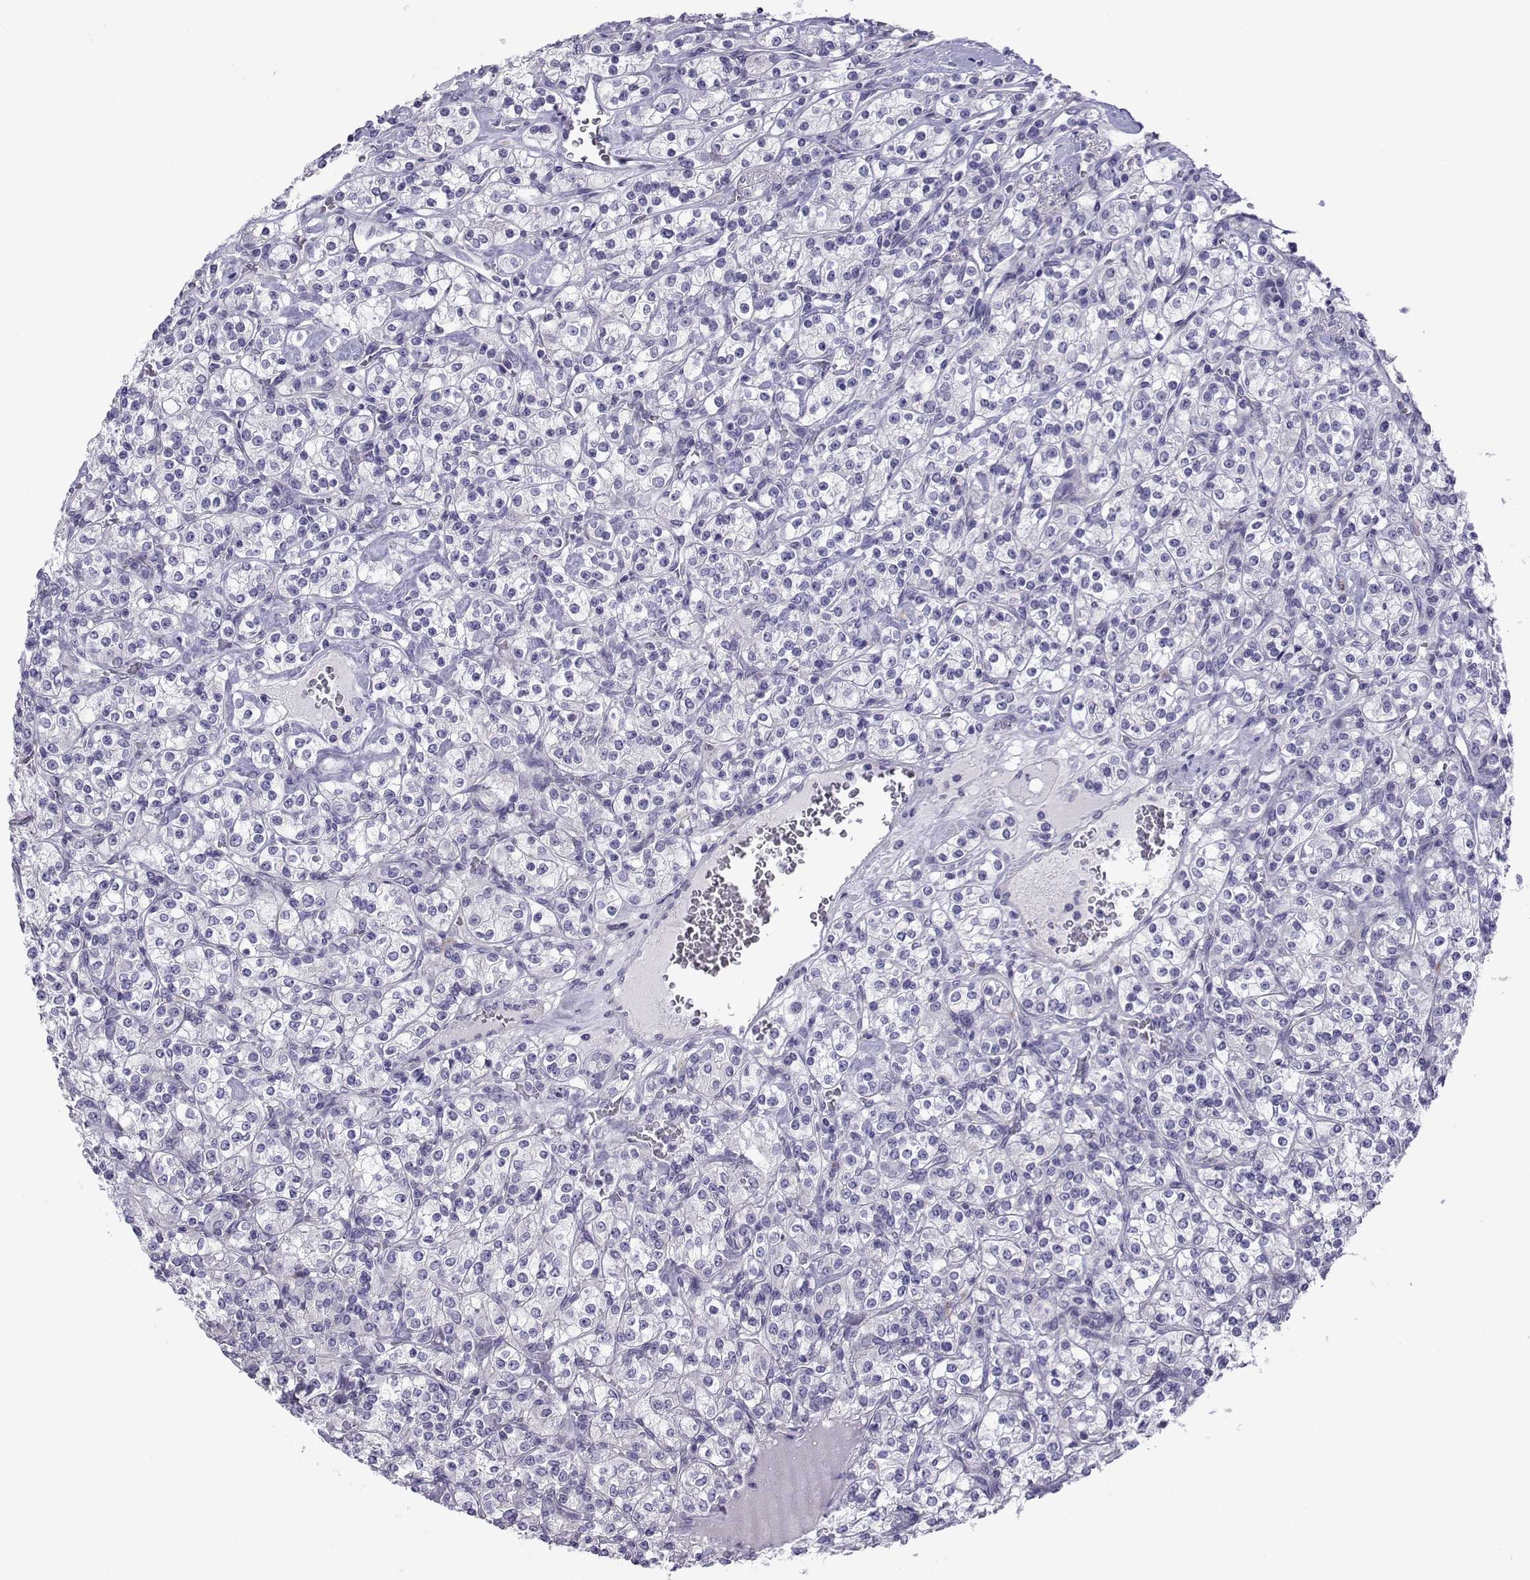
{"staining": {"intensity": "negative", "quantity": "none", "location": "none"}, "tissue": "renal cancer", "cell_type": "Tumor cells", "image_type": "cancer", "snomed": [{"axis": "morphology", "description": "Adenocarcinoma, NOS"}, {"axis": "topography", "description": "Kidney"}], "caption": "Human renal cancer stained for a protein using immunohistochemistry (IHC) demonstrates no positivity in tumor cells.", "gene": "CFAP70", "patient": {"sex": "male", "age": 77}}